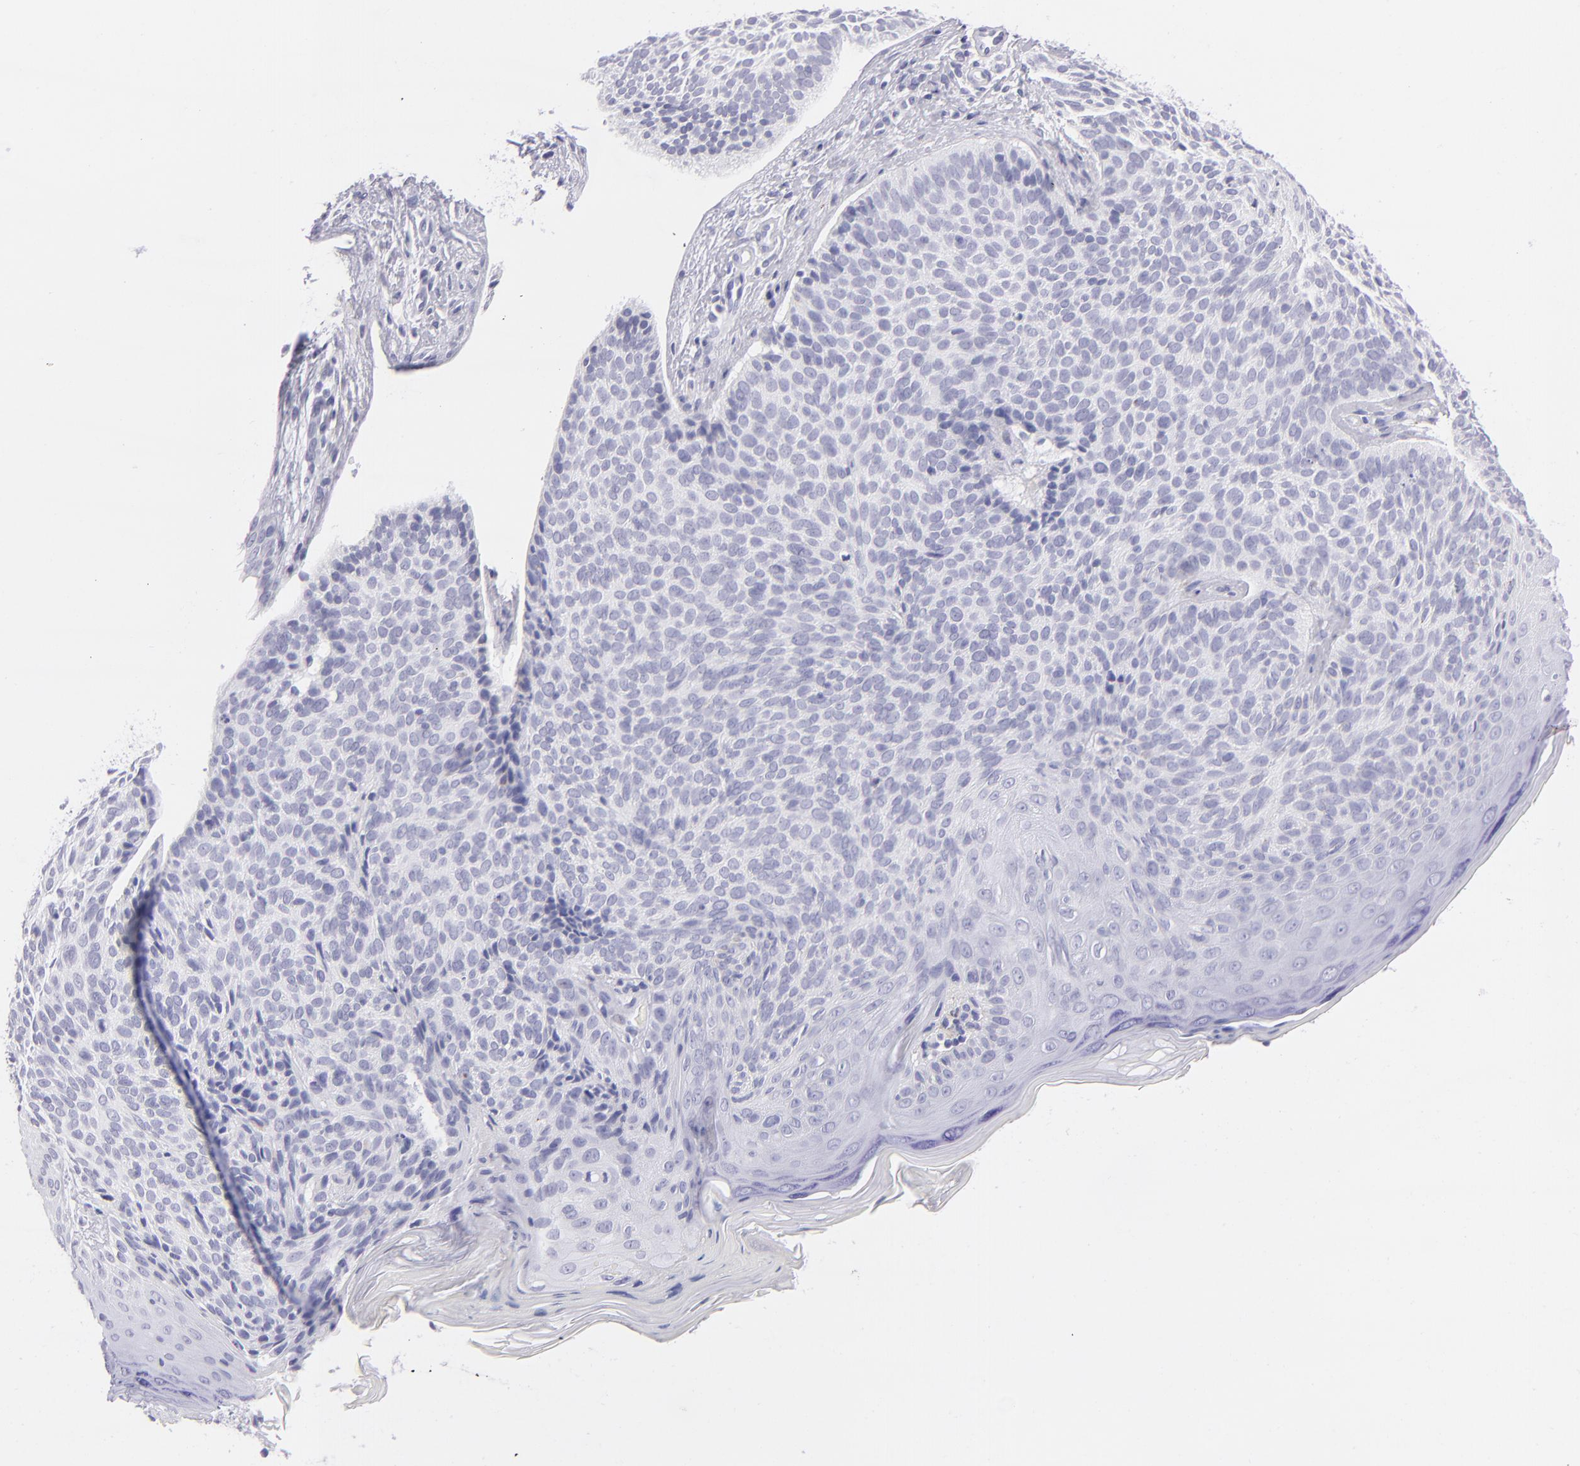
{"staining": {"intensity": "negative", "quantity": "none", "location": "none"}, "tissue": "skin cancer", "cell_type": "Tumor cells", "image_type": "cancer", "snomed": [{"axis": "morphology", "description": "Basal cell carcinoma"}, {"axis": "topography", "description": "Skin"}], "caption": "The immunohistochemistry photomicrograph has no significant staining in tumor cells of skin cancer (basal cell carcinoma) tissue. The staining is performed using DAB brown chromogen with nuclei counter-stained in using hematoxylin.", "gene": "PRPH", "patient": {"sex": "female", "age": 78}}